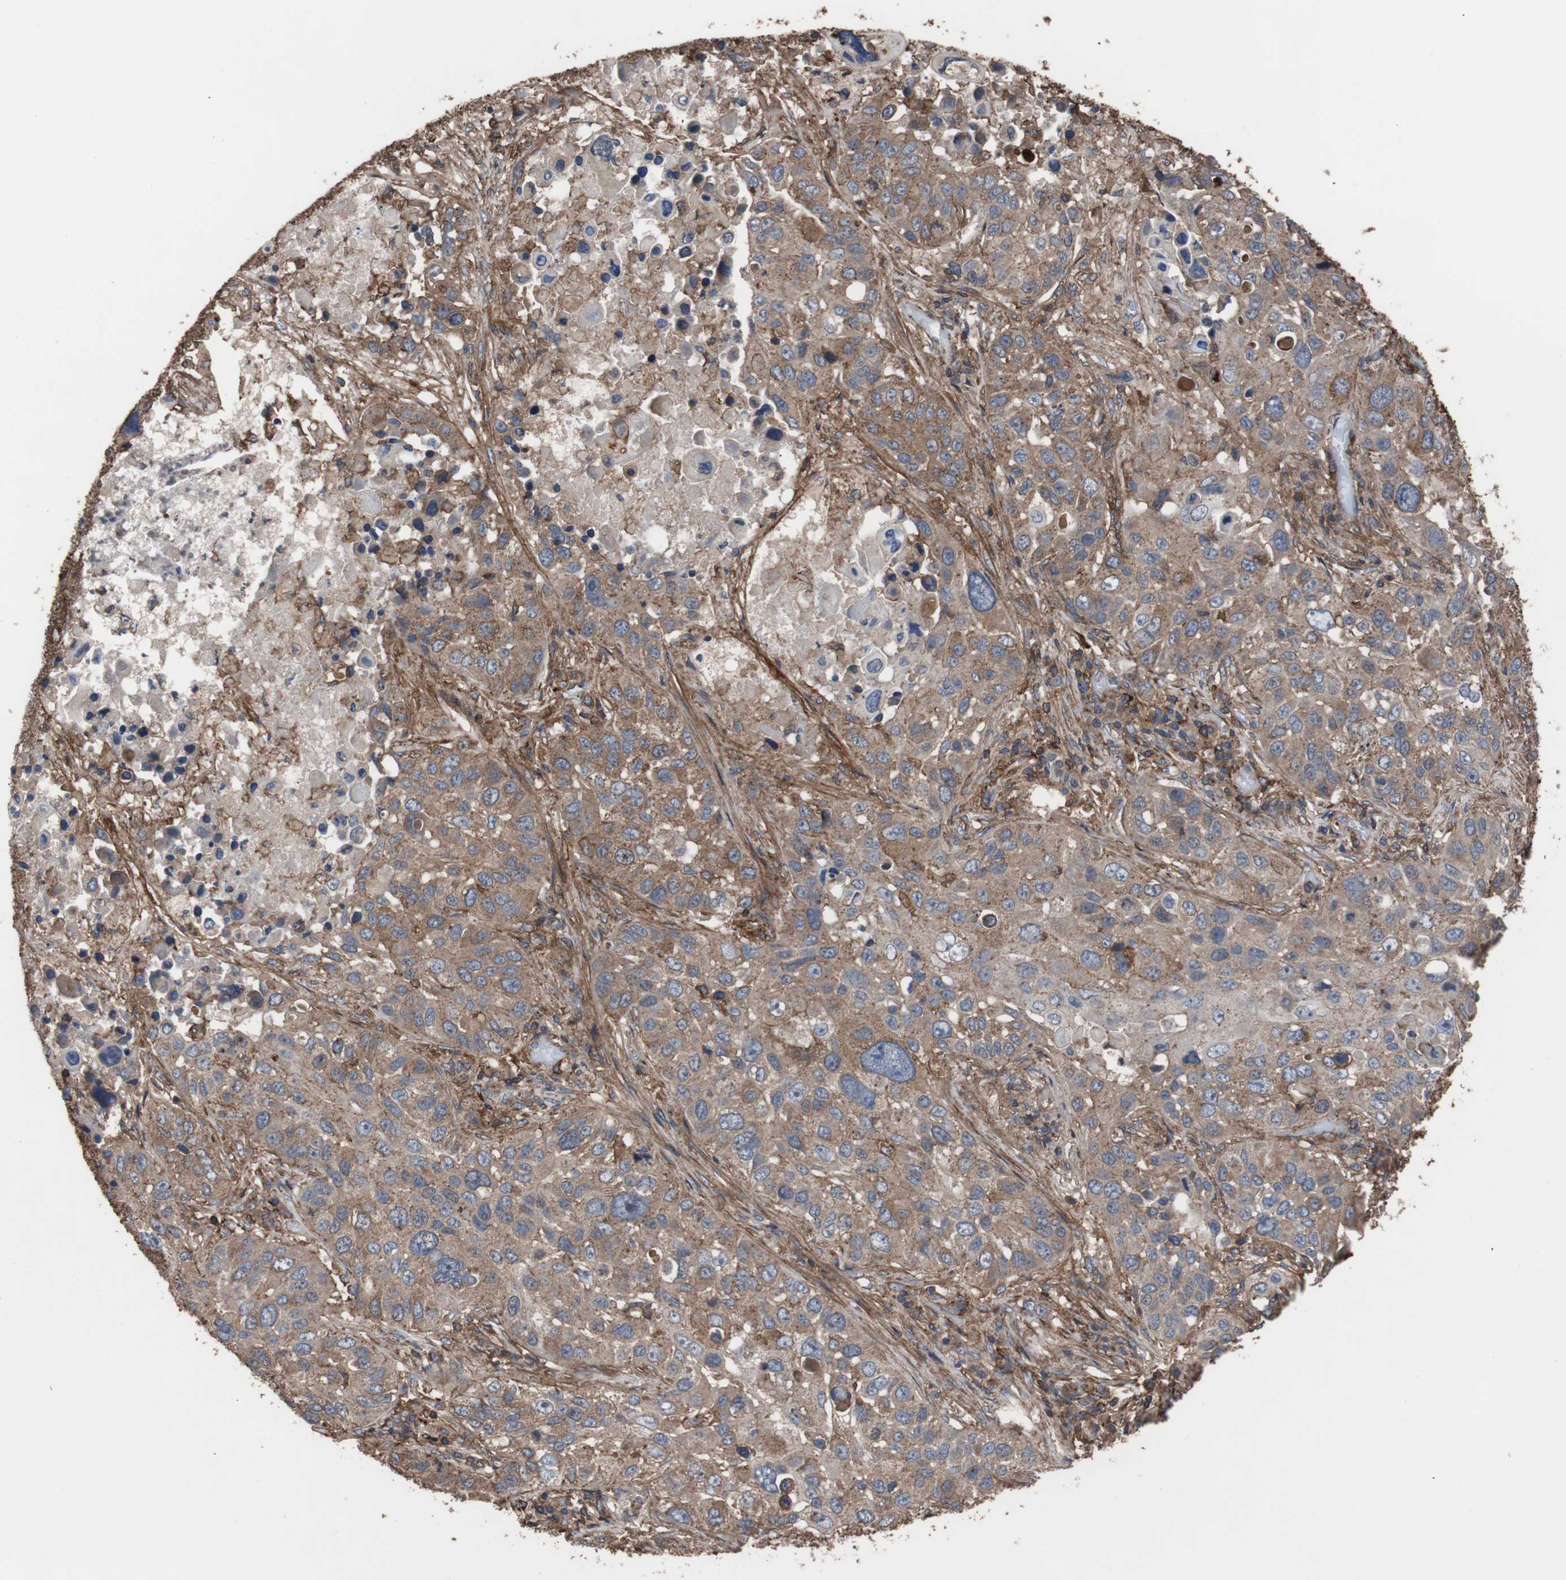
{"staining": {"intensity": "moderate", "quantity": ">75%", "location": "cytoplasmic/membranous"}, "tissue": "lung cancer", "cell_type": "Tumor cells", "image_type": "cancer", "snomed": [{"axis": "morphology", "description": "Squamous cell carcinoma, NOS"}, {"axis": "topography", "description": "Lung"}], "caption": "A medium amount of moderate cytoplasmic/membranous staining is identified in approximately >75% of tumor cells in lung cancer tissue.", "gene": "COL6A2", "patient": {"sex": "male", "age": 57}}